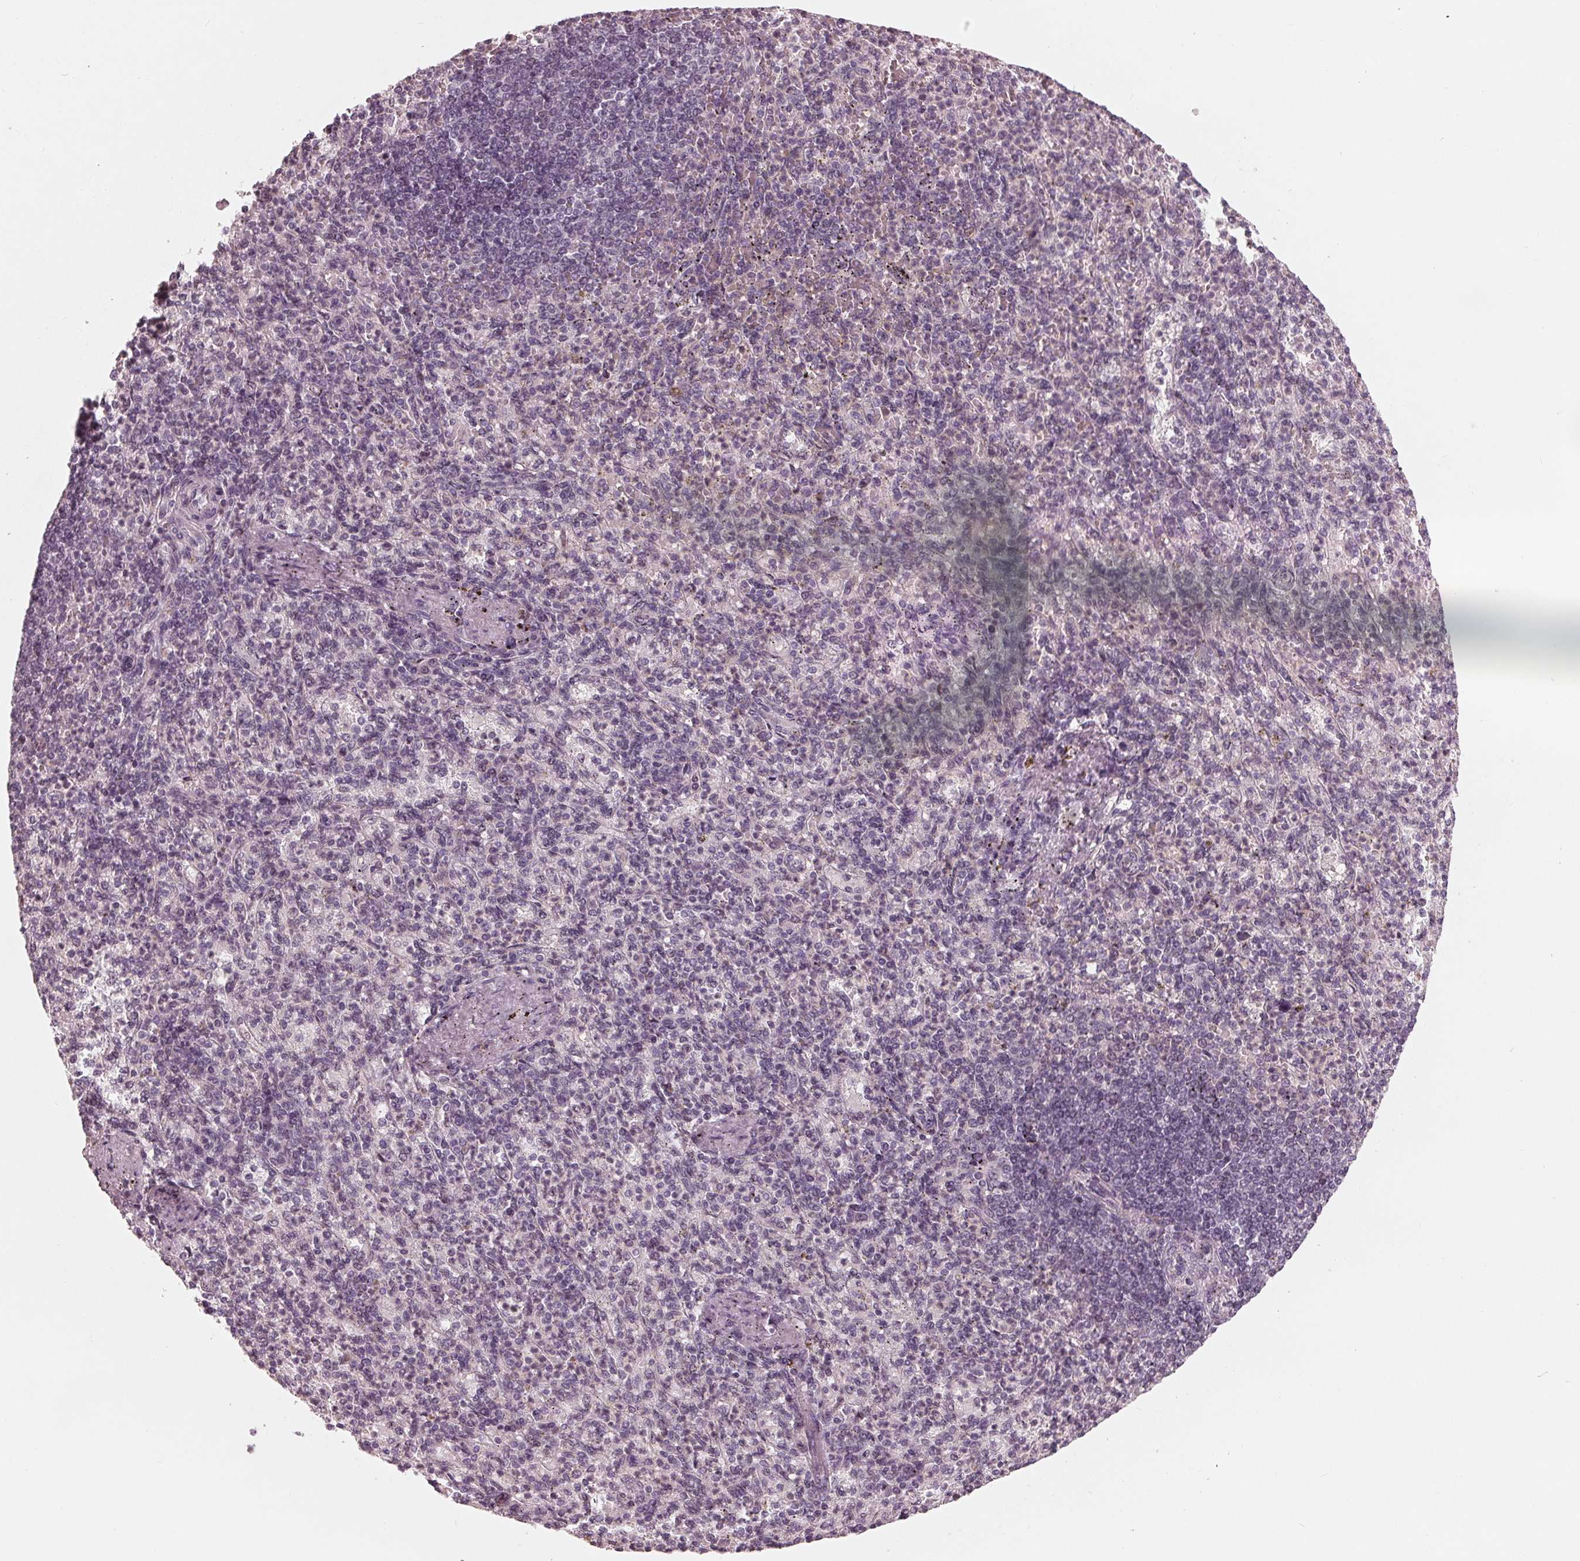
{"staining": {"intensity": "negative", "quantity": "none", "location": "none"}, "tissue": "spleen", "cell_type": "Cells in red pulp", "image_type": "normal", "snomed": [{"axis": "morphology", "description": "Normal tissue, NOS"}, {"axis": "topography", "description": "Spleen"}], "caption": "A high-resolution image shows immunohistochemistry (IHC) staining of unremarkable spleen, which shows no significant staining in cells in red pulp. (DAB (3,3'-diaminobenzidine) immunohistochemistry (IHC) visualized using brightfield microscopy, high magnification).", "gene": "ADPRHL1", "patient": {"sex": "female", "age": 74}}